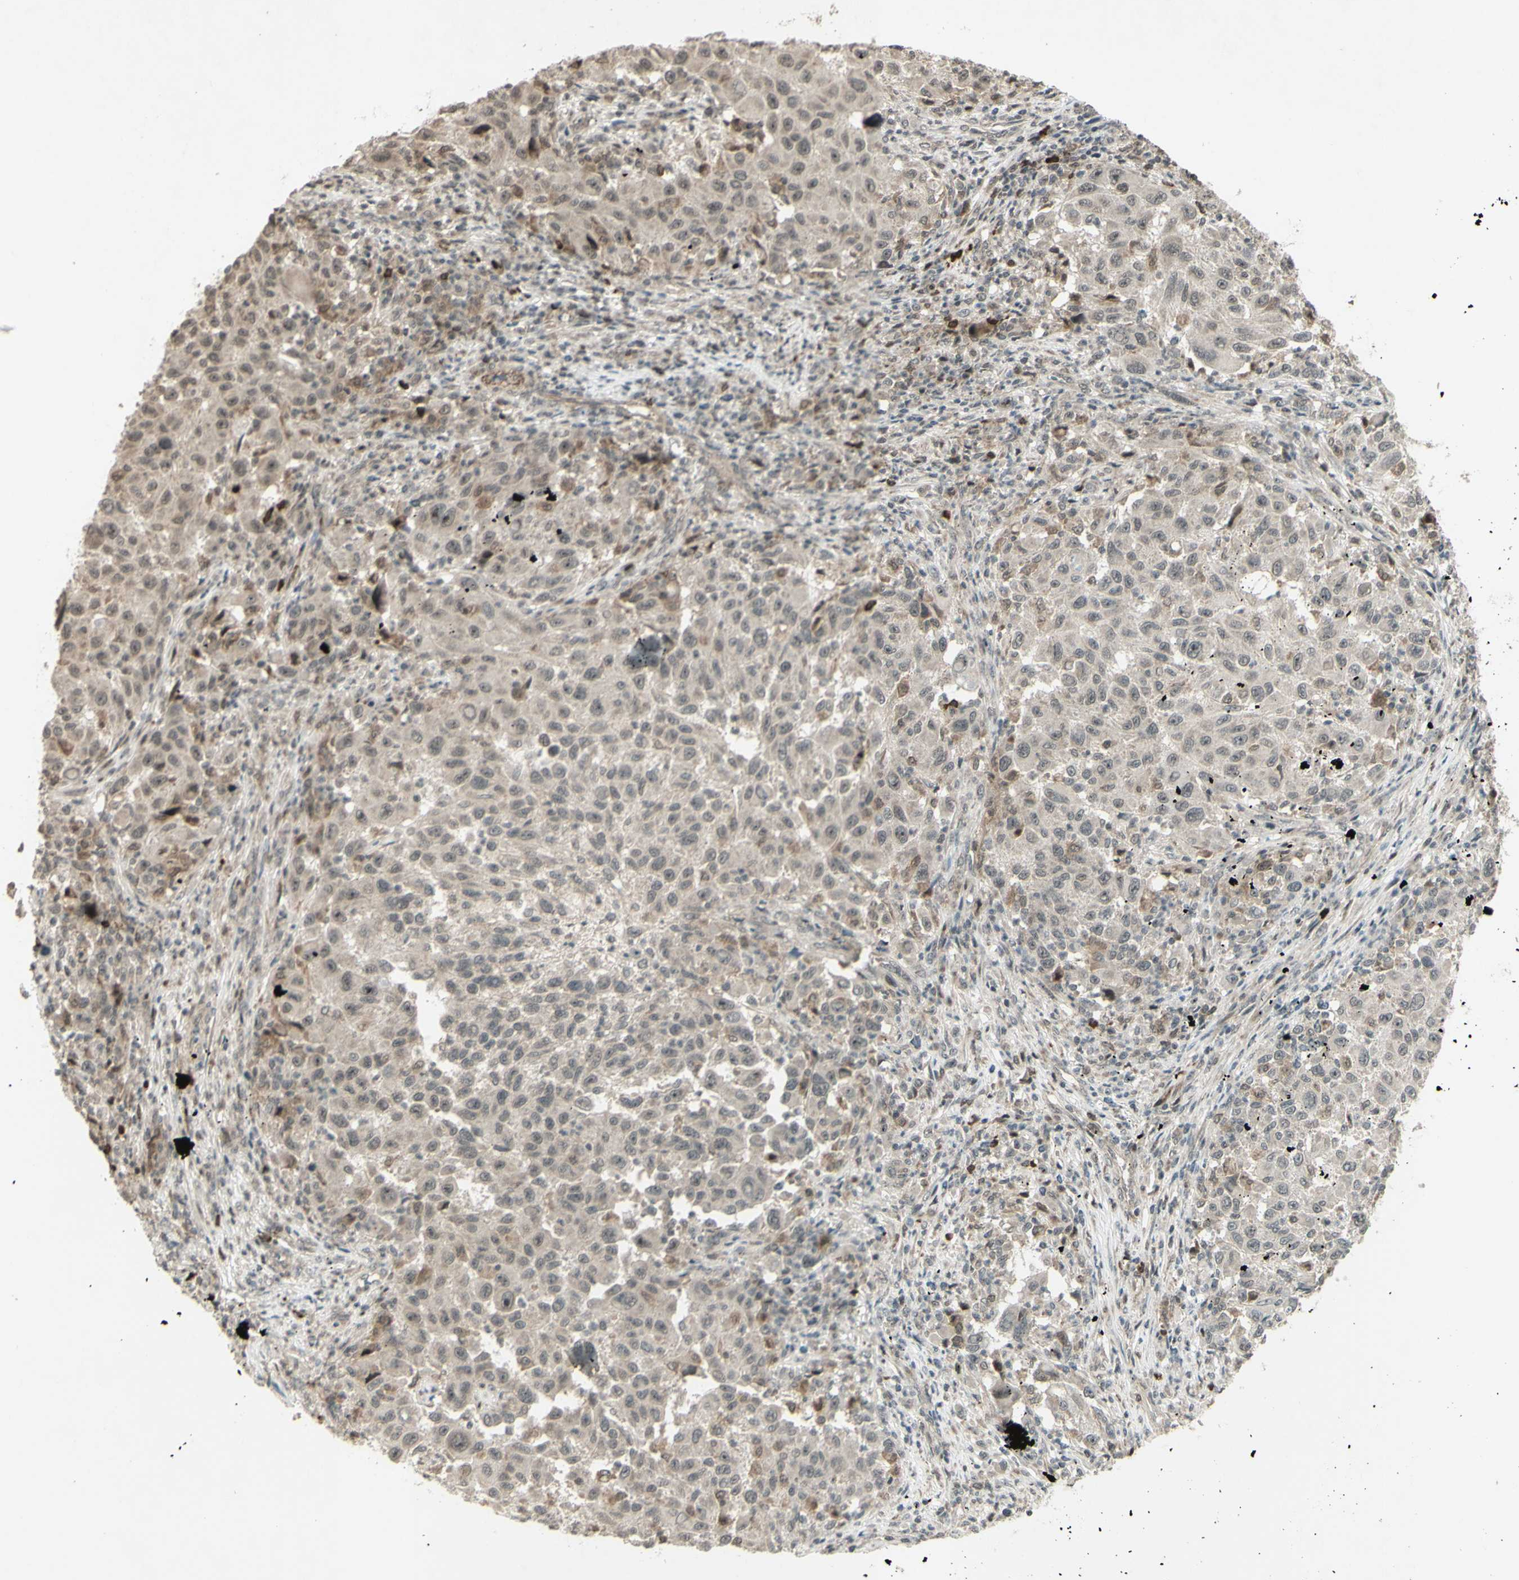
{"staining": {"intensity": "weak", "quantity": ">75%", "location": "cytoplasmic/membranous"}, "tissue": "melanoma", "cell_type": "Tumor cells", "image_type": "cancer", "snomed": [{"axis": "morphology", "description": "Malignant melanoma, Metastatic site"}, {"axis": "topography", "description": "Lymph node"}], "caption": "This is a histology image of immunohistochemistry (IHC) staining of melanoma, which shows weak expression in the cytoplasmic/membranous of tumor cells.", "gene": "BLNK", "patient": {"sex": "male", "age": 61}}